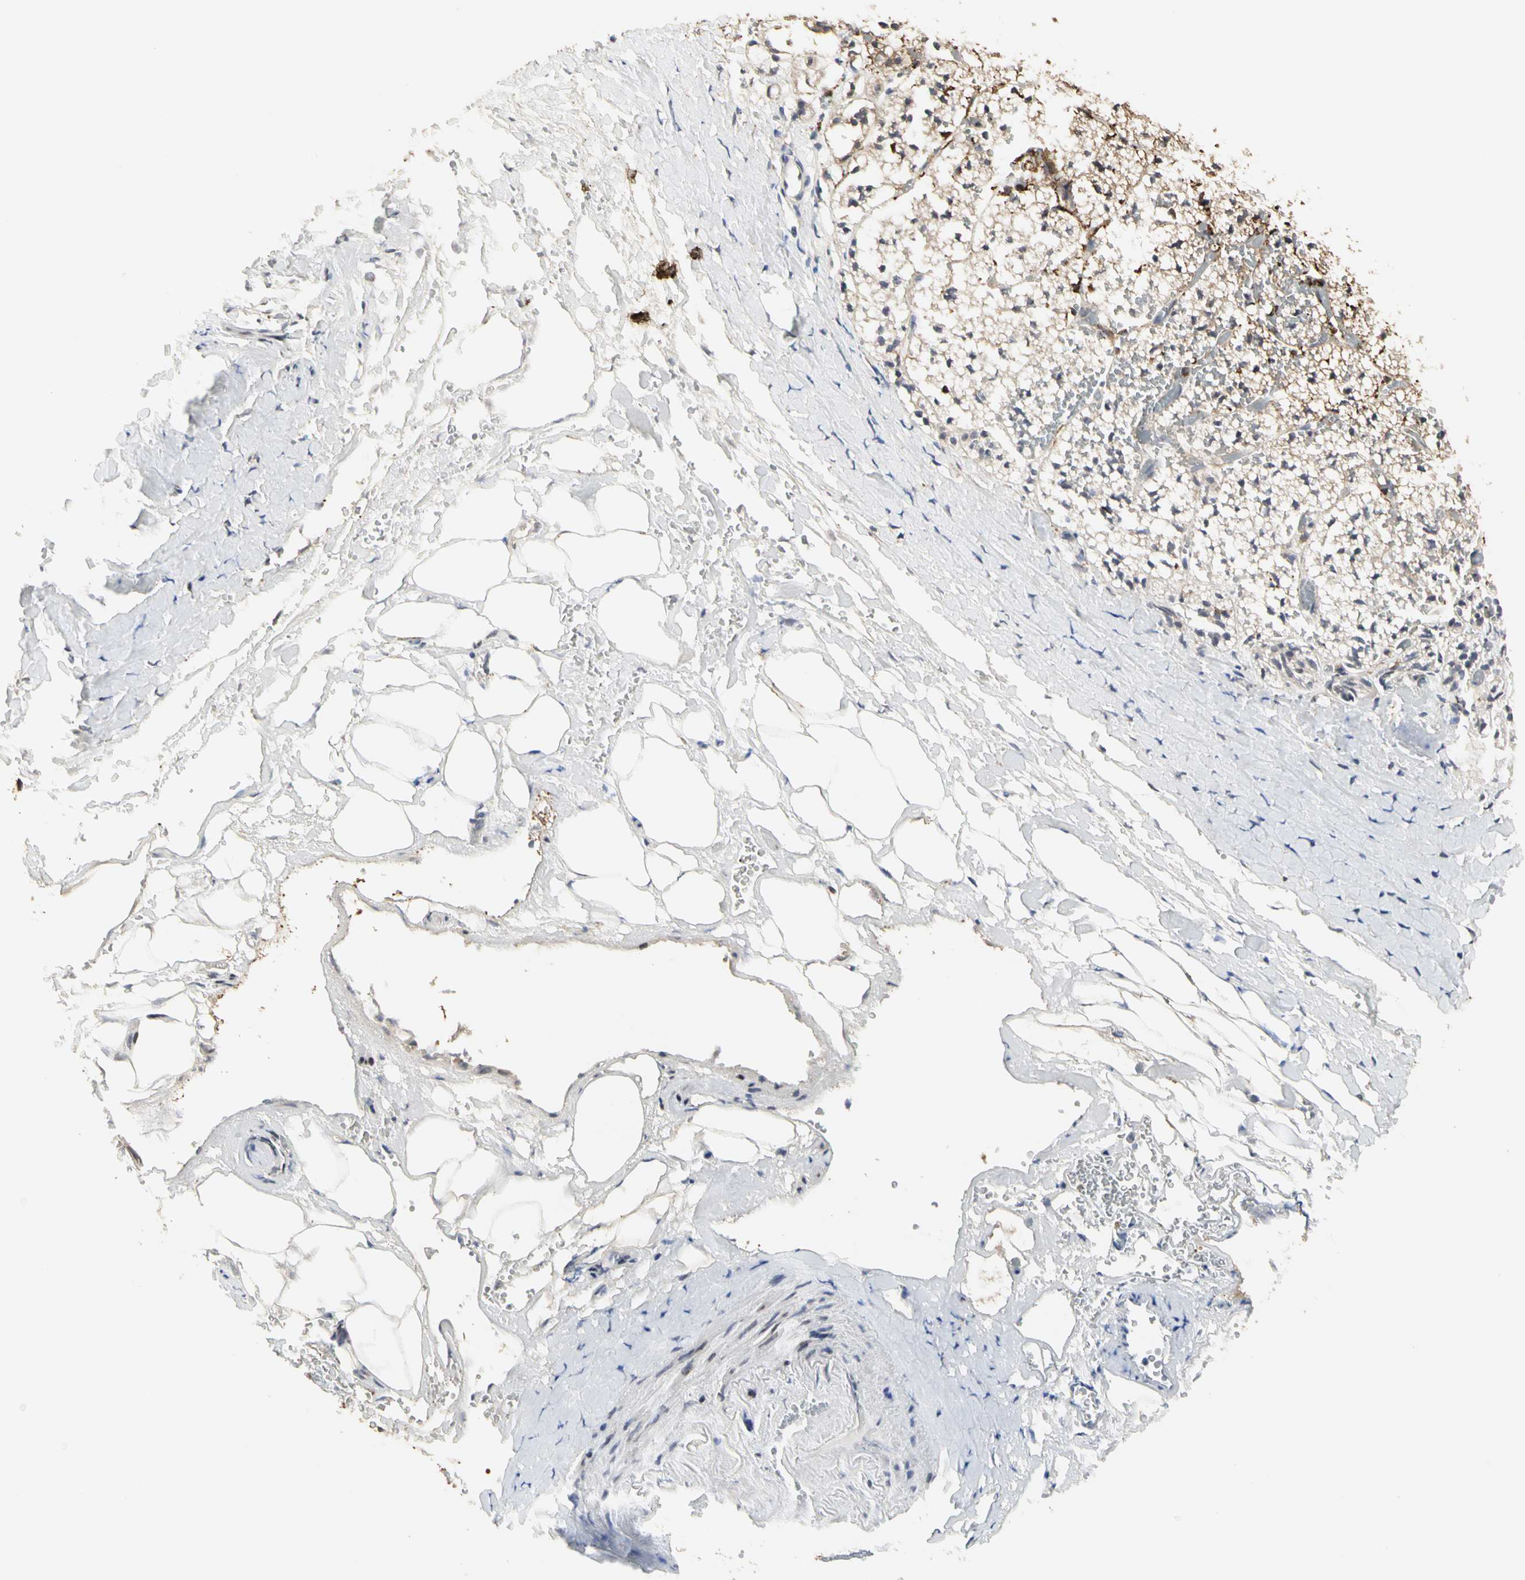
{"staining": {"intensity": "moderate", "quantity": ">75%", "location": "cytoplasmic/membranous"}, "tissue": "adrenal gland", "cell_type": "Glandular cells", "image_type": "normal", "snomed": [{"axis": "morphology", "description": "Normal tissue, NOS"}, {"axis": "topography", "description": "Adrenal gland"}], "caption": "IHC micrograph of unremarkable adrenal gland: human adrenal gland stained using IHC displays medium levels of moderate protein expression localized specifically in the cytoplasmic/membranous of glandular cells, appearing as a cytoplasmic/membranous brown color.", "gene": "NAPG", "patient": {"sex": "male", "age": 53}}